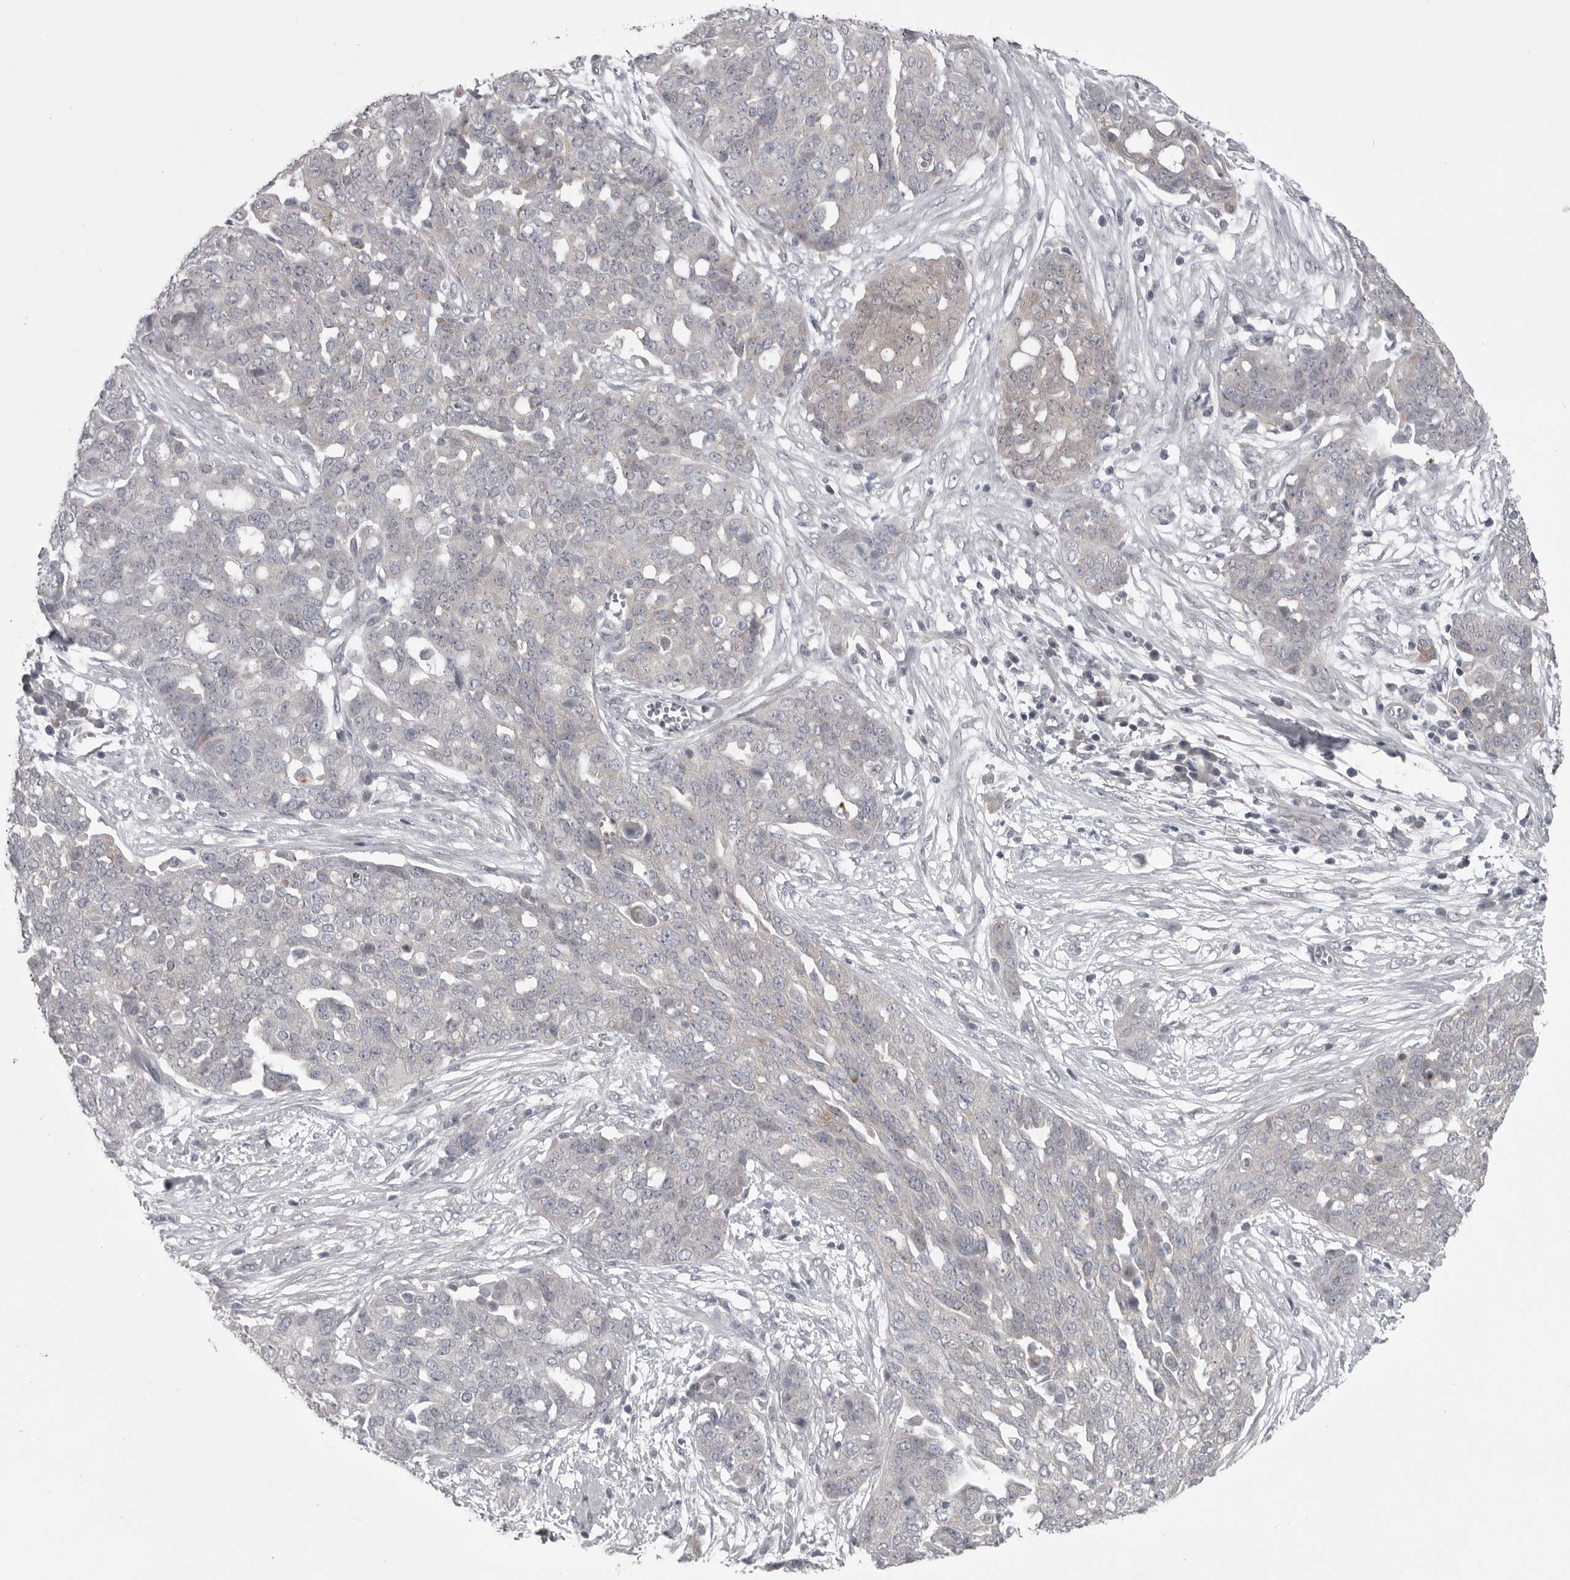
{"staining": {"intensity": "negative", "quantity": "none", "location": "none"}, "tissue": "ovarian cancer", "cell_type": "Tumor cells", "image_type": "cancer", "snomed": [{"axis": "morphology", "description": "Cystadenocarcinoma, serous, NOS"}, {"axis": "topography", "description": "Soft tissue"}, {"axis": "topography", "description": "Ovary"}], "caption": "High power microscopy histopathology image of an IHC photomicrograph of serous cystadenocarcinoma (ovarian), revealing no significant positivity in tumor cells.", "gene": "PHF13", "patient": {"sex": "female", "age": 57}}